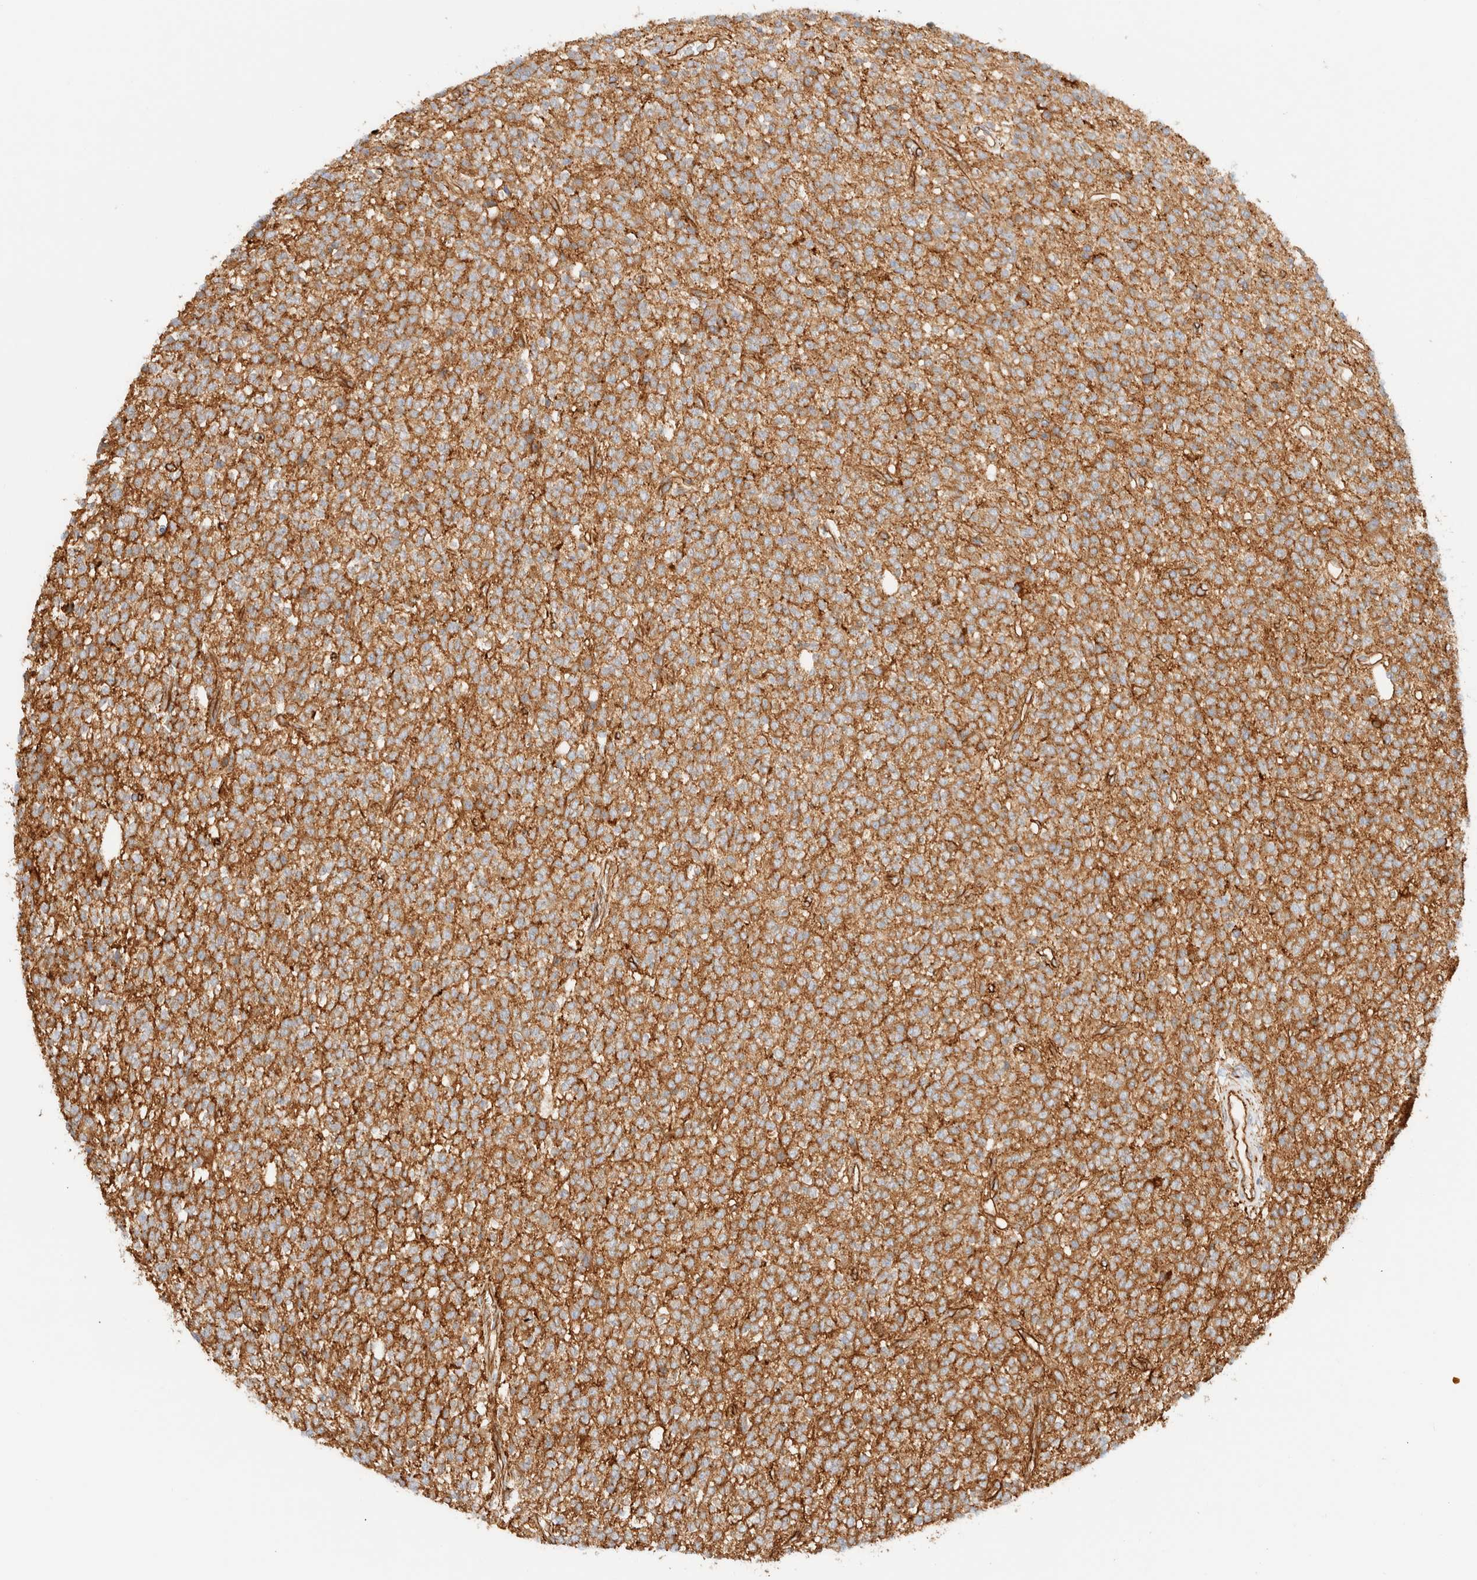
{"staining": {"intensity": "moderate", "quantity": ">75%", "location": "cytoplasmic/membranous"}, "tissue": "glioma", "cell_type": "Tumor cells", "image_type": "cancer", "snomed": [{"axis": "morphology", "description": "Glioma, malignant, High grade"}, {"axis": "topography", "description": "Brain"}], "caption": "Human glioma stained with a protein marker demonstrates moderate staining in tumor cells.", "gene": "CYB5R4", "patient": {"sex": "male", "age": 34}}